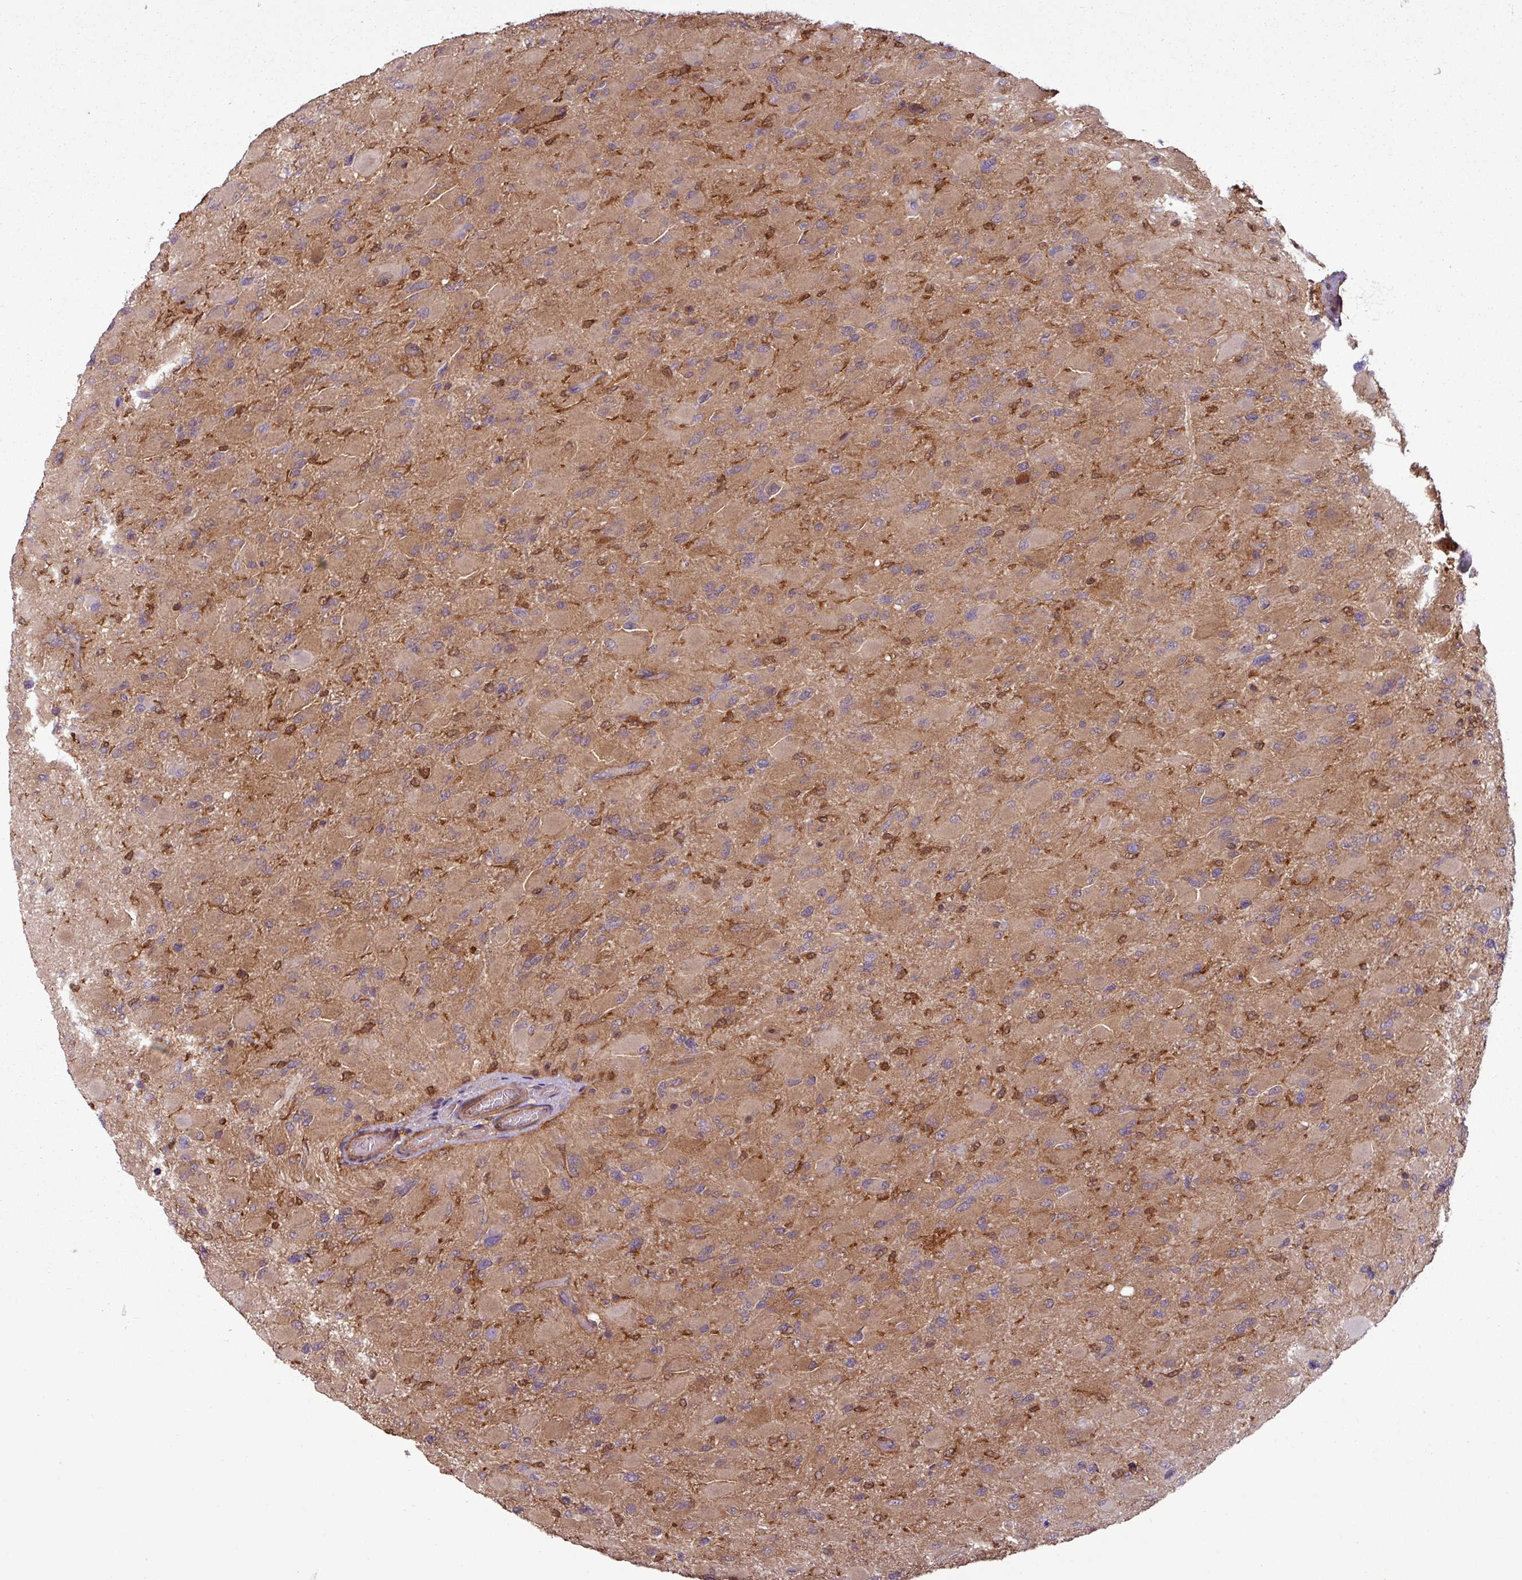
{"staining": {"intensity": "moderate", "quantity": ">75%", "location": "cytoplasmic/membranous"}, "tissue": "glioma", "cell_type": "Tumor cells", "image_type": "cancer", "snomed": [{"axis": "morphology", "description": "Glioma, malignant, High grade"}, {"axis": "topography", "description": "Cerebral cortex"}], "caption": "DAB (3,3'-diaminobenzidine) immunohistochemical staining of malignant glioma (high-grade) shows moderate cytoplasmic/membranous protein staining in about >75% of tumor cells.", "gene": "SH3BGRL", "patient": {"sex": "female", "age": 36}}